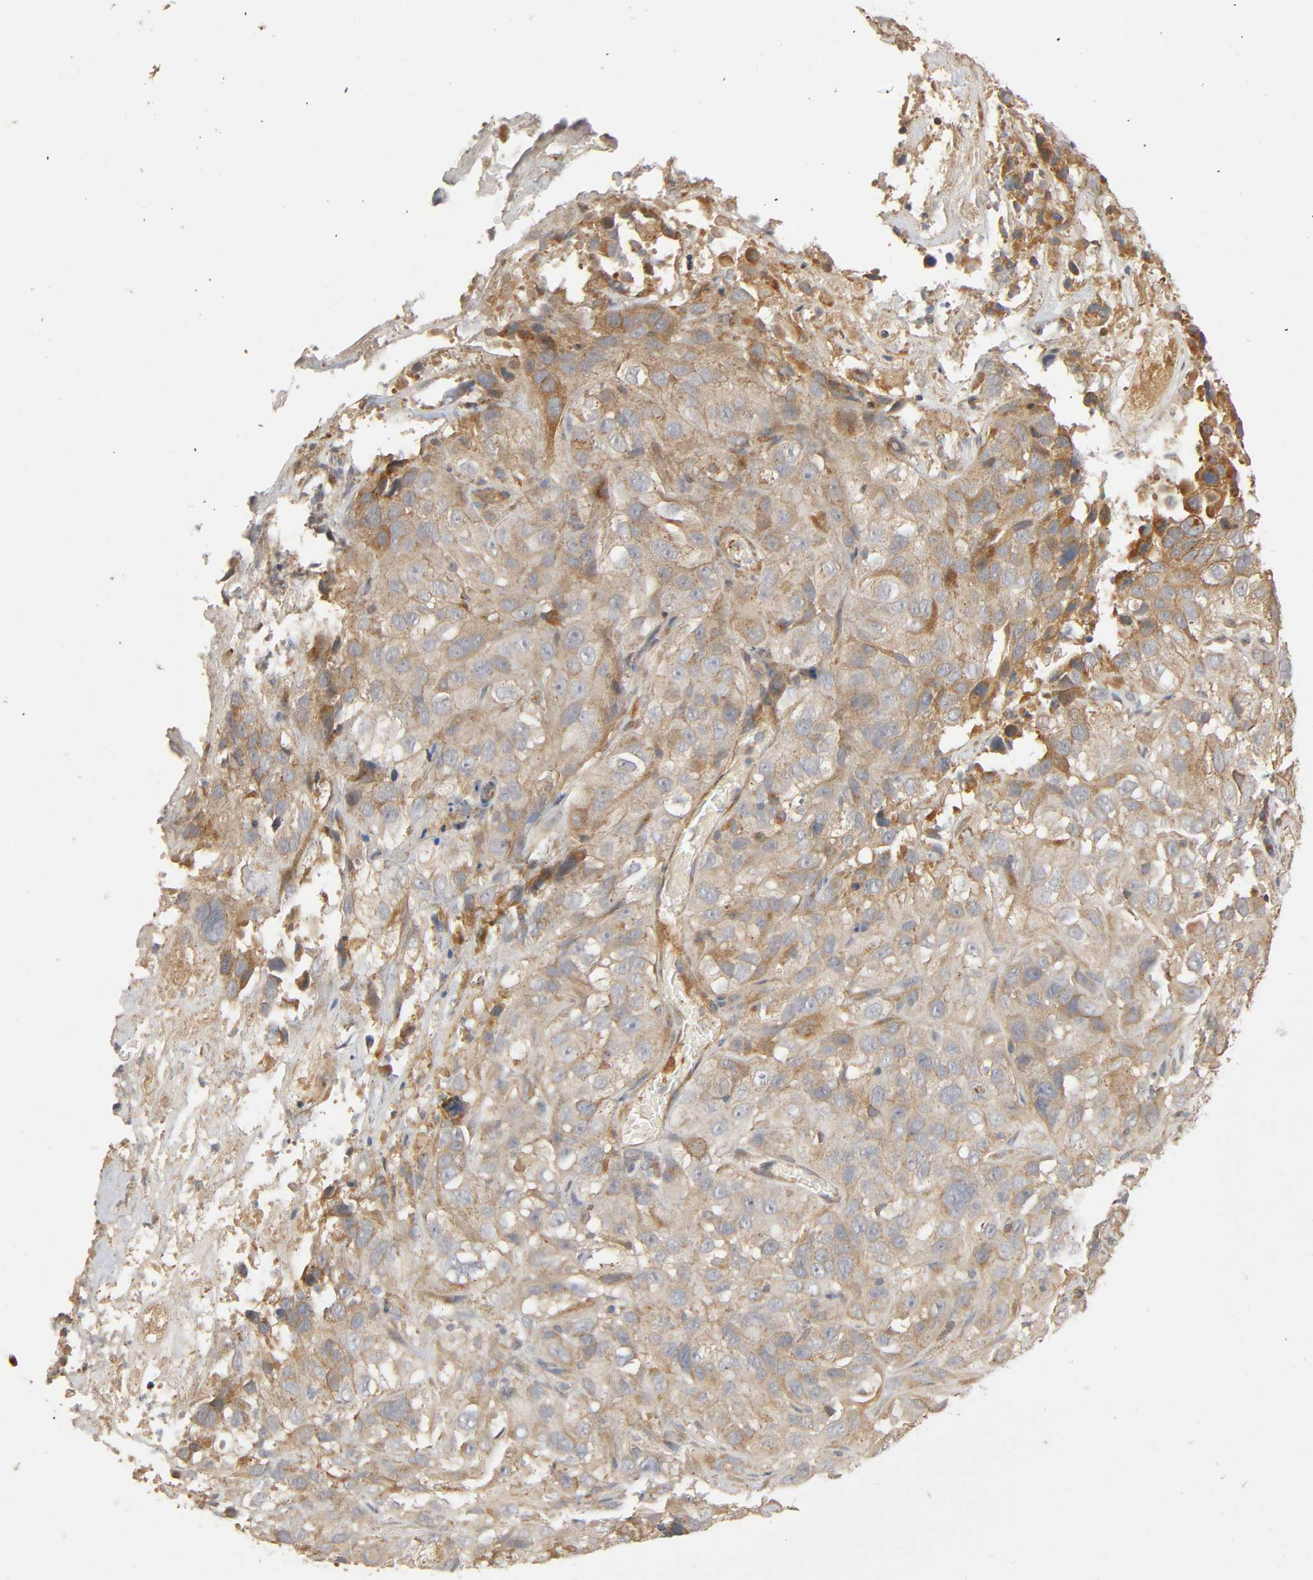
{"staining": {"intensity": "moderate", "quantity": "<25%", "location": "cytoplasmic/membranous"}, "tissue": "cervical cancer", "cell_type": "Tumor cells", "image_type": "cancer", "snomed": [{"axis": "morphology", "description": "Squamous cell carcinoma, NOS"}, {"axis": "topography", "description": "Cervix"}], "caption": "A micrograph of human squamous cell carcinoma (cervical) stained for a protein exhibits moderate cytoplasmic/membranous brown staining in tumor cells.", "gene": "SGSM1", "patient": {"sex": "female", "age": 32}}